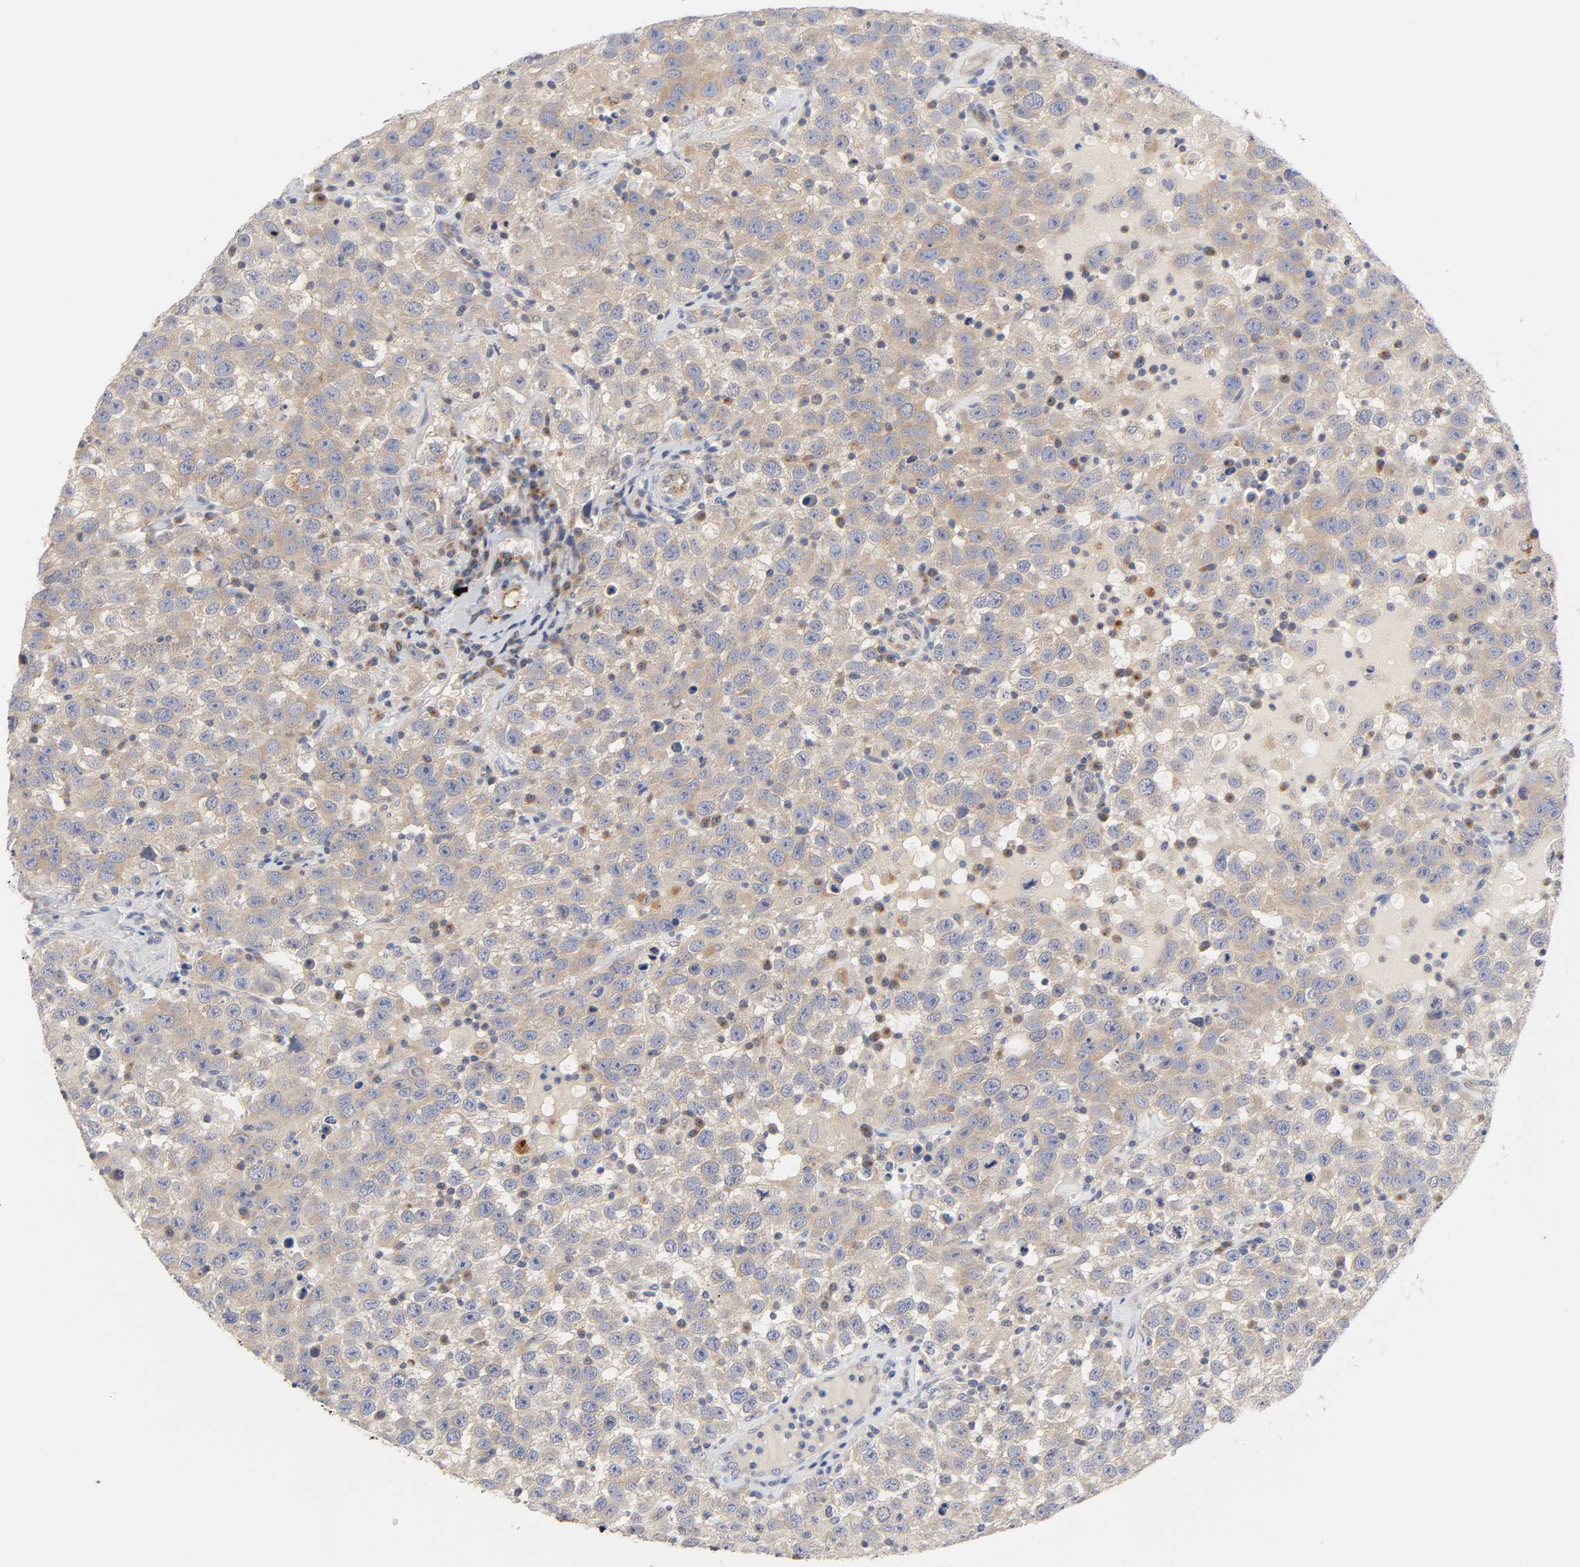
{"staining": {"intensity": "weak", "quantity": ">75%", "location": "cytoplasmic/membranous"}, "tissue": "testis cancer", "cell_type": "Tumor cells", "image_type": "cancer", "snomed": [{"axis": "morphology", "description": "Seminoma, NOS"}, {"axis": "topography", "description": "Testis"}], "caption": "High-magnification brightfield microscopy of testis cancer stained with DAB (3,3'-diaminobenzidine) (brown) and counterstained with hematoxylin (blue). tumor cells exhibit weak cytoplasmic/membranous staining is present in about>75% of cells. The staining was performed using DAB (3,3'-diaminobenzidine), with brown indicating positive protein expression. Nuclei are stained blue with hematoxylin.", "gene": "C17orf75", "patient": {"sex": "male", "age": 41}}